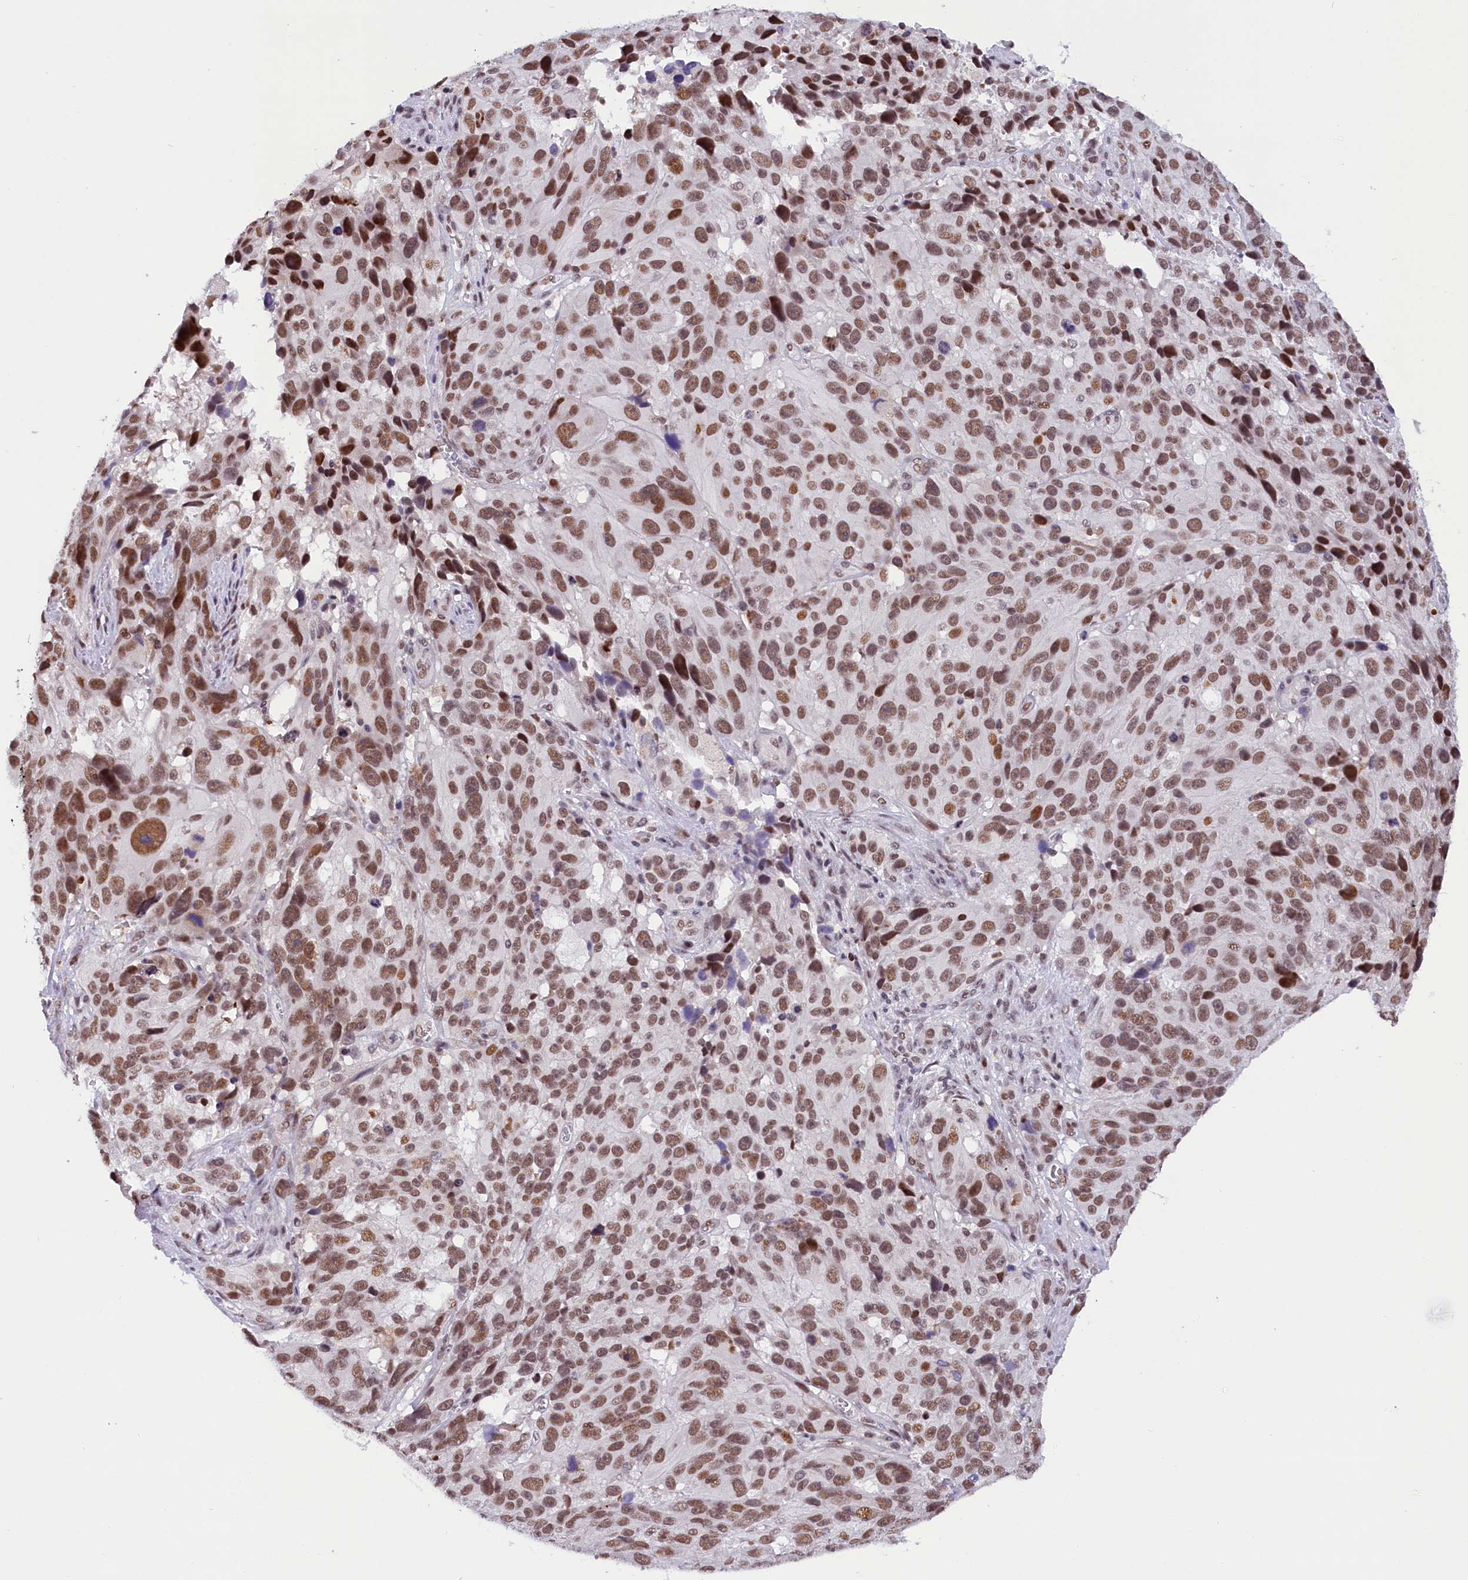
{"staining": {"intensity": "moderate", "quantity": ">75%", "location": "nuclear"}, "tissue": "melanoma", "cell_type": "Tumor cells", "image_type": "cancer", "snomed": [{"axis": "morphology", "description": "Malignant melanoma, NOS"}, {"axis": "topography", "description": "Skin"}], "caption": "This micrograph exhibits immunohistochemistry staining of malignant melanoma, with medium moderate nuclear positivity in approximately >75% of tumor cells.", "gene": "CDYL2", "patient": {"sex": "male", "age": 84}}